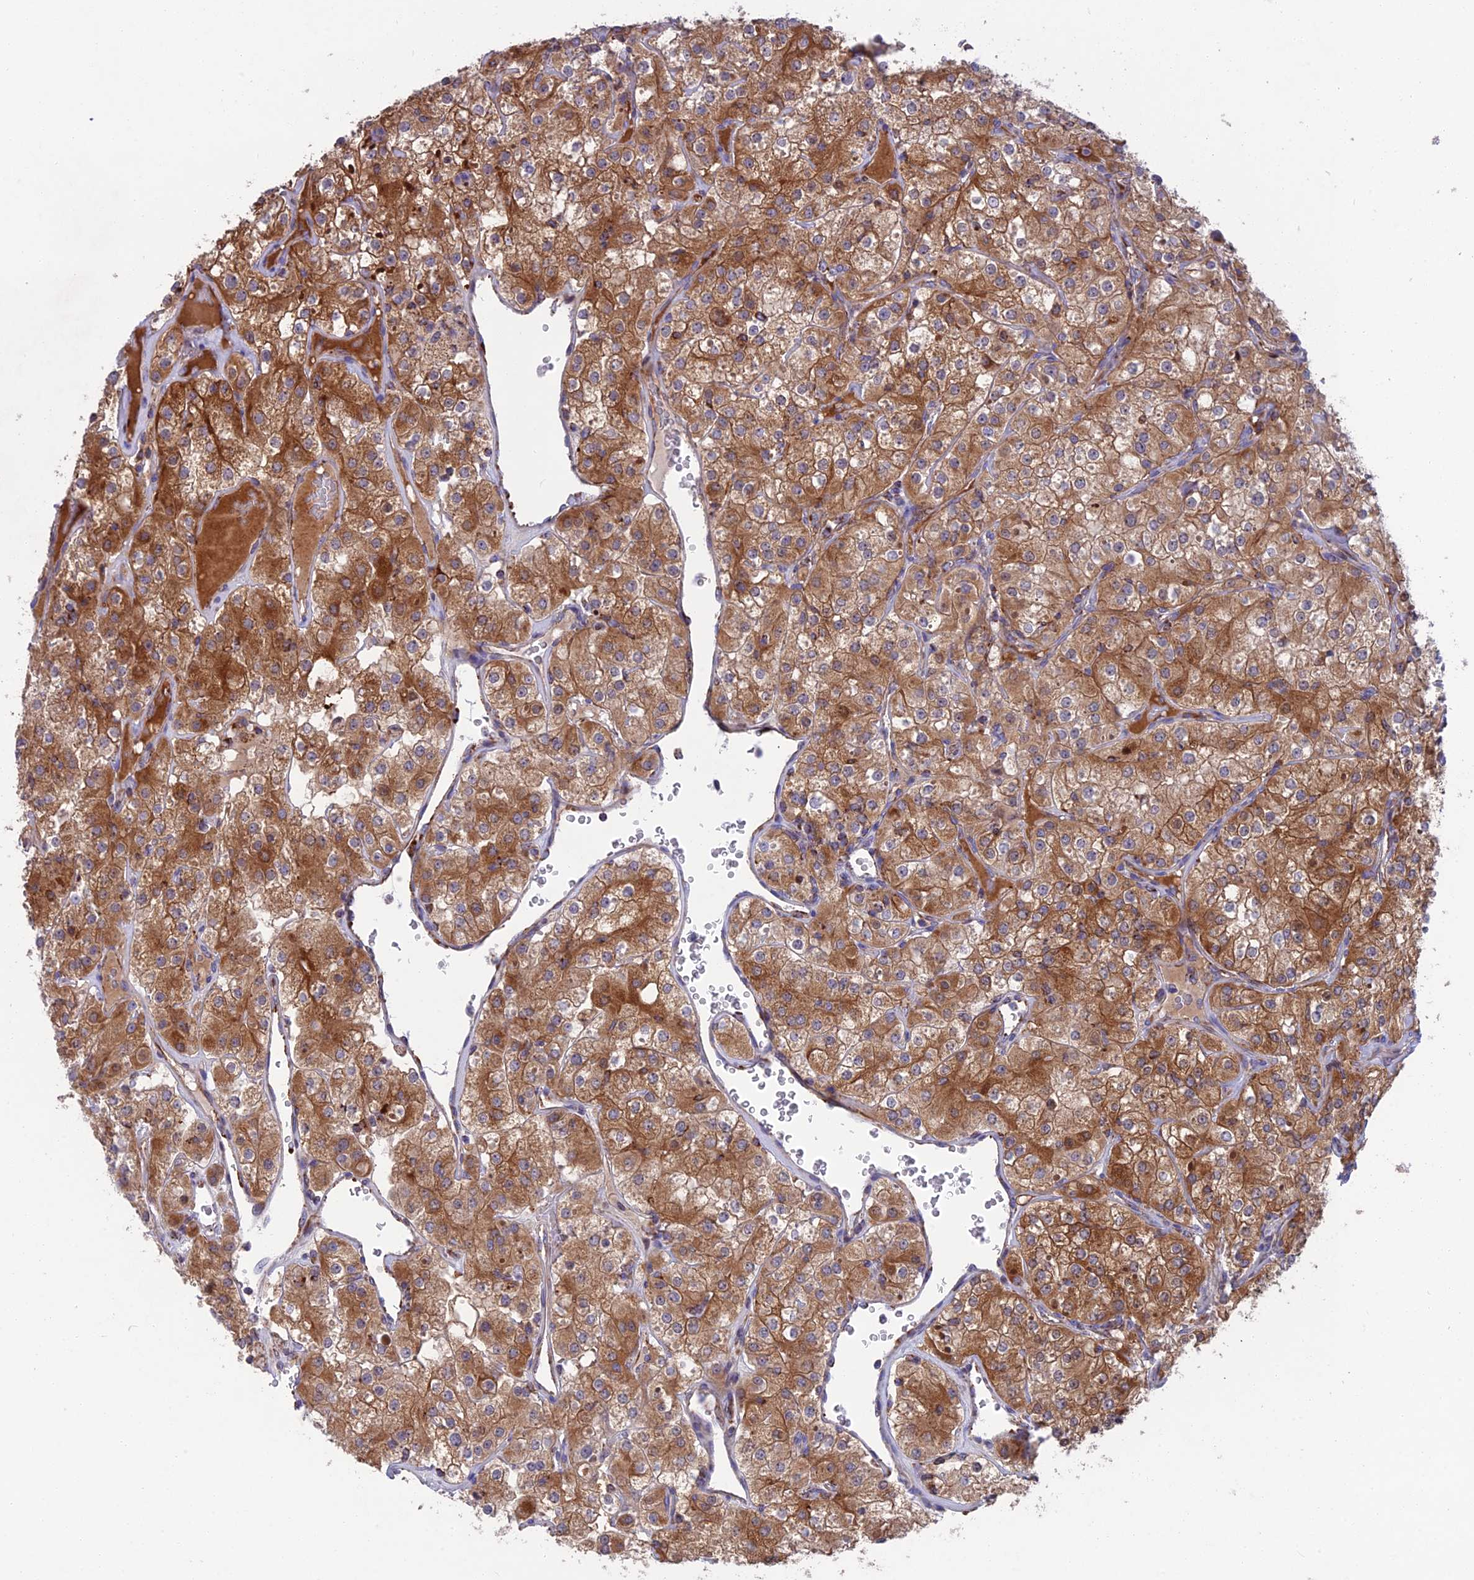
{"staining": {"intensity": "moderate", "quantity": ">75%", "location": "cytoplasmic/membranous"}, "tissue": "renal cancer", "cell_type": "Tumor cells", "image_type": "cancer", "snomed": [{"axis": "morphology", "description": "Adenocarcinoma, NOS"}, {"axis": "topography", "description": "Kidney"}], "caption": "Renal adenocarcinoma was stained to show a protein in brown. There is medium levels of moderate cytoplasmic/membranous expression in about >75% of tumor cells.", "gene": "CS", "patient": {"sex": "male", "age": 77}}